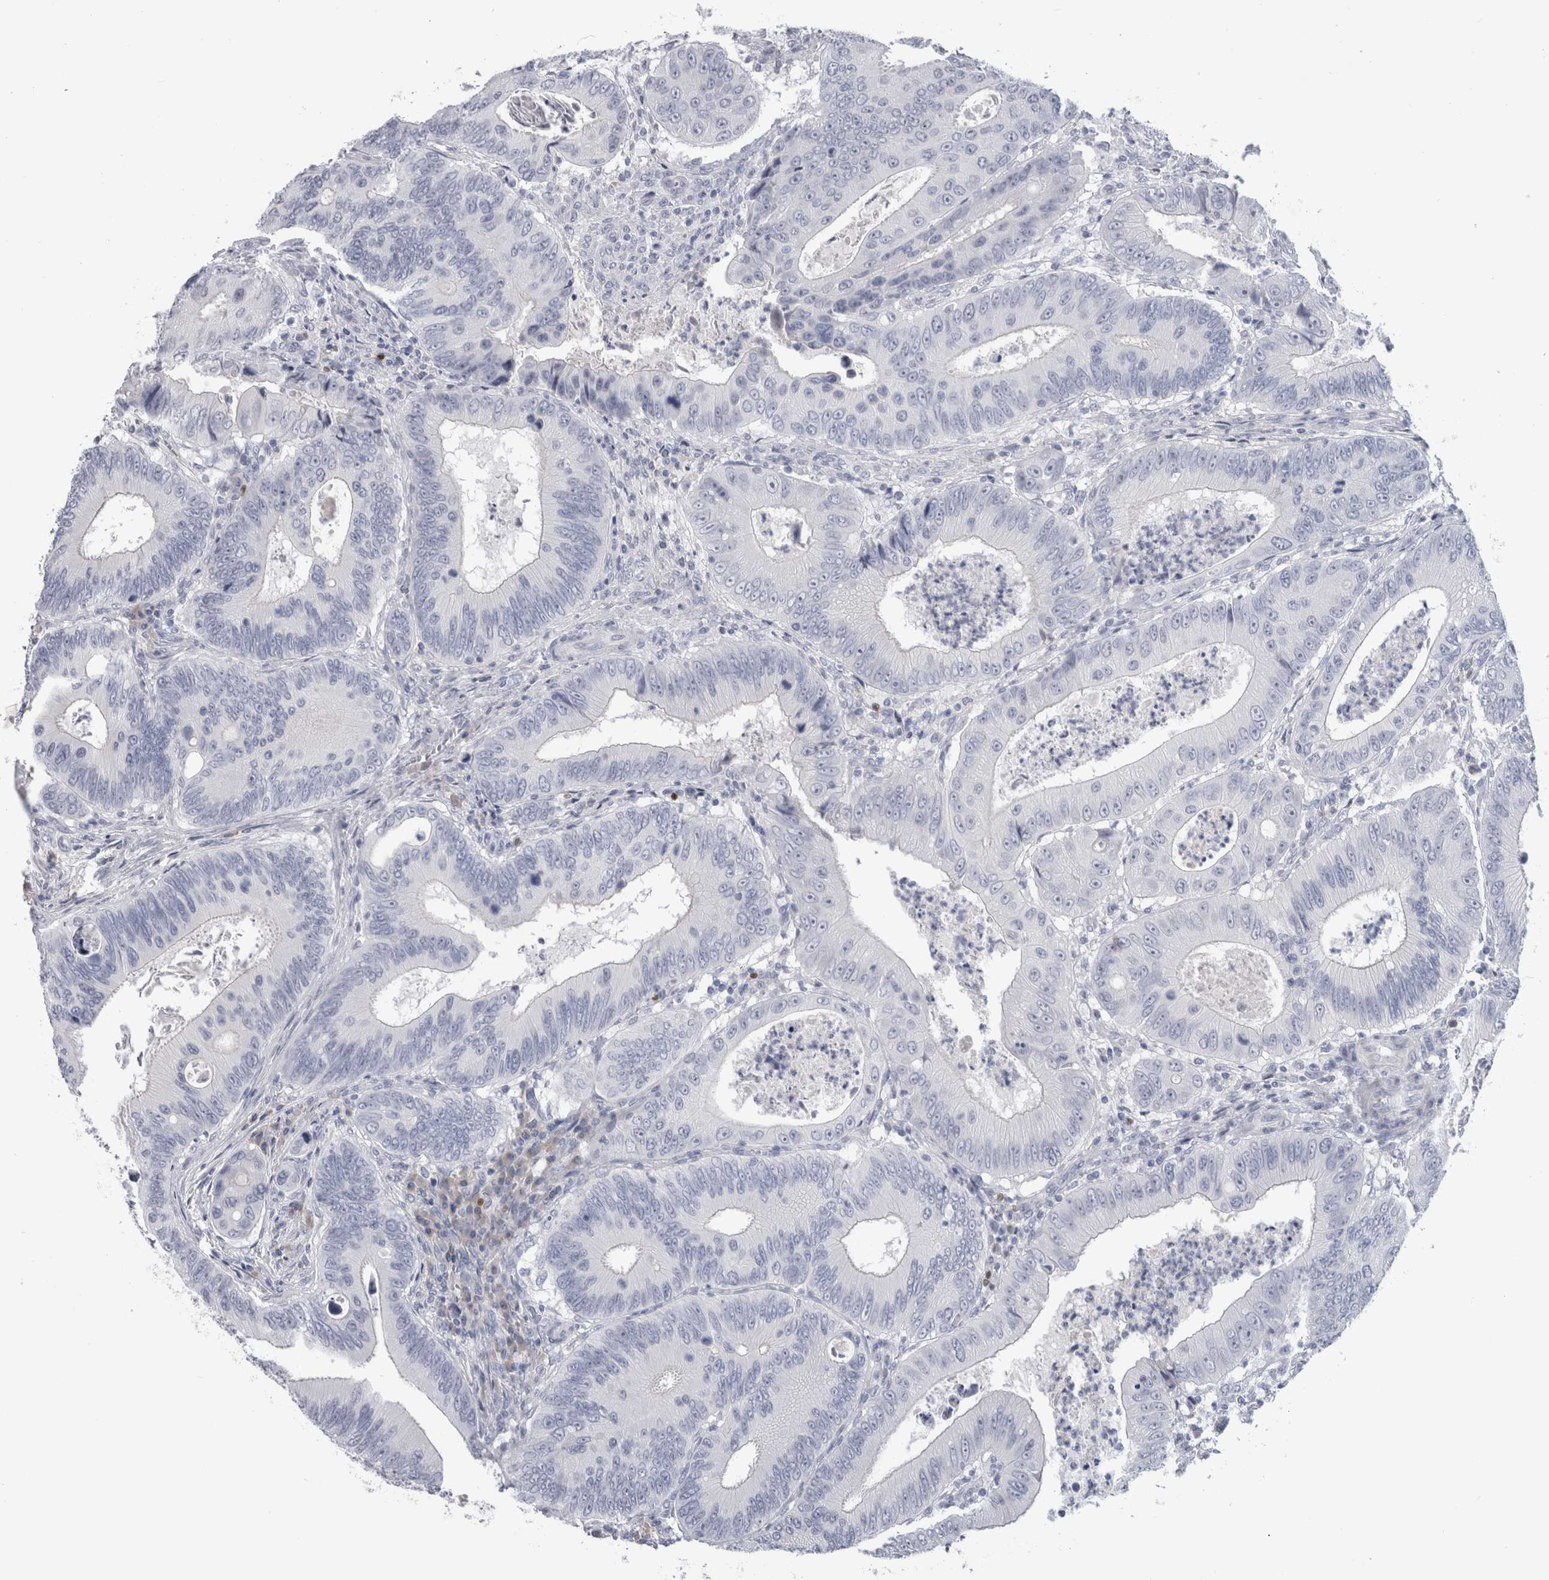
{"staining": {"intensity": "negative", "quantity": "none", "location": "none"}, "tissue": "colorectal cancer", "cell_type": "Tumor cells", "image_type": "cancer", "snomed": [{"axis": "morphology", "description": "Inflammation, NOS"}, {"axis": "morphology", "description": "Adenocarcinoma, NOS"}, {"axis": "topography", "description": "Colon"}], "caption": "The photomicrograph reveals no staining of tumor cells in colorectal cancer (adenocarcinoma).", "gene": "PAX5", "patient": {"sex": "male", "age": 72}}